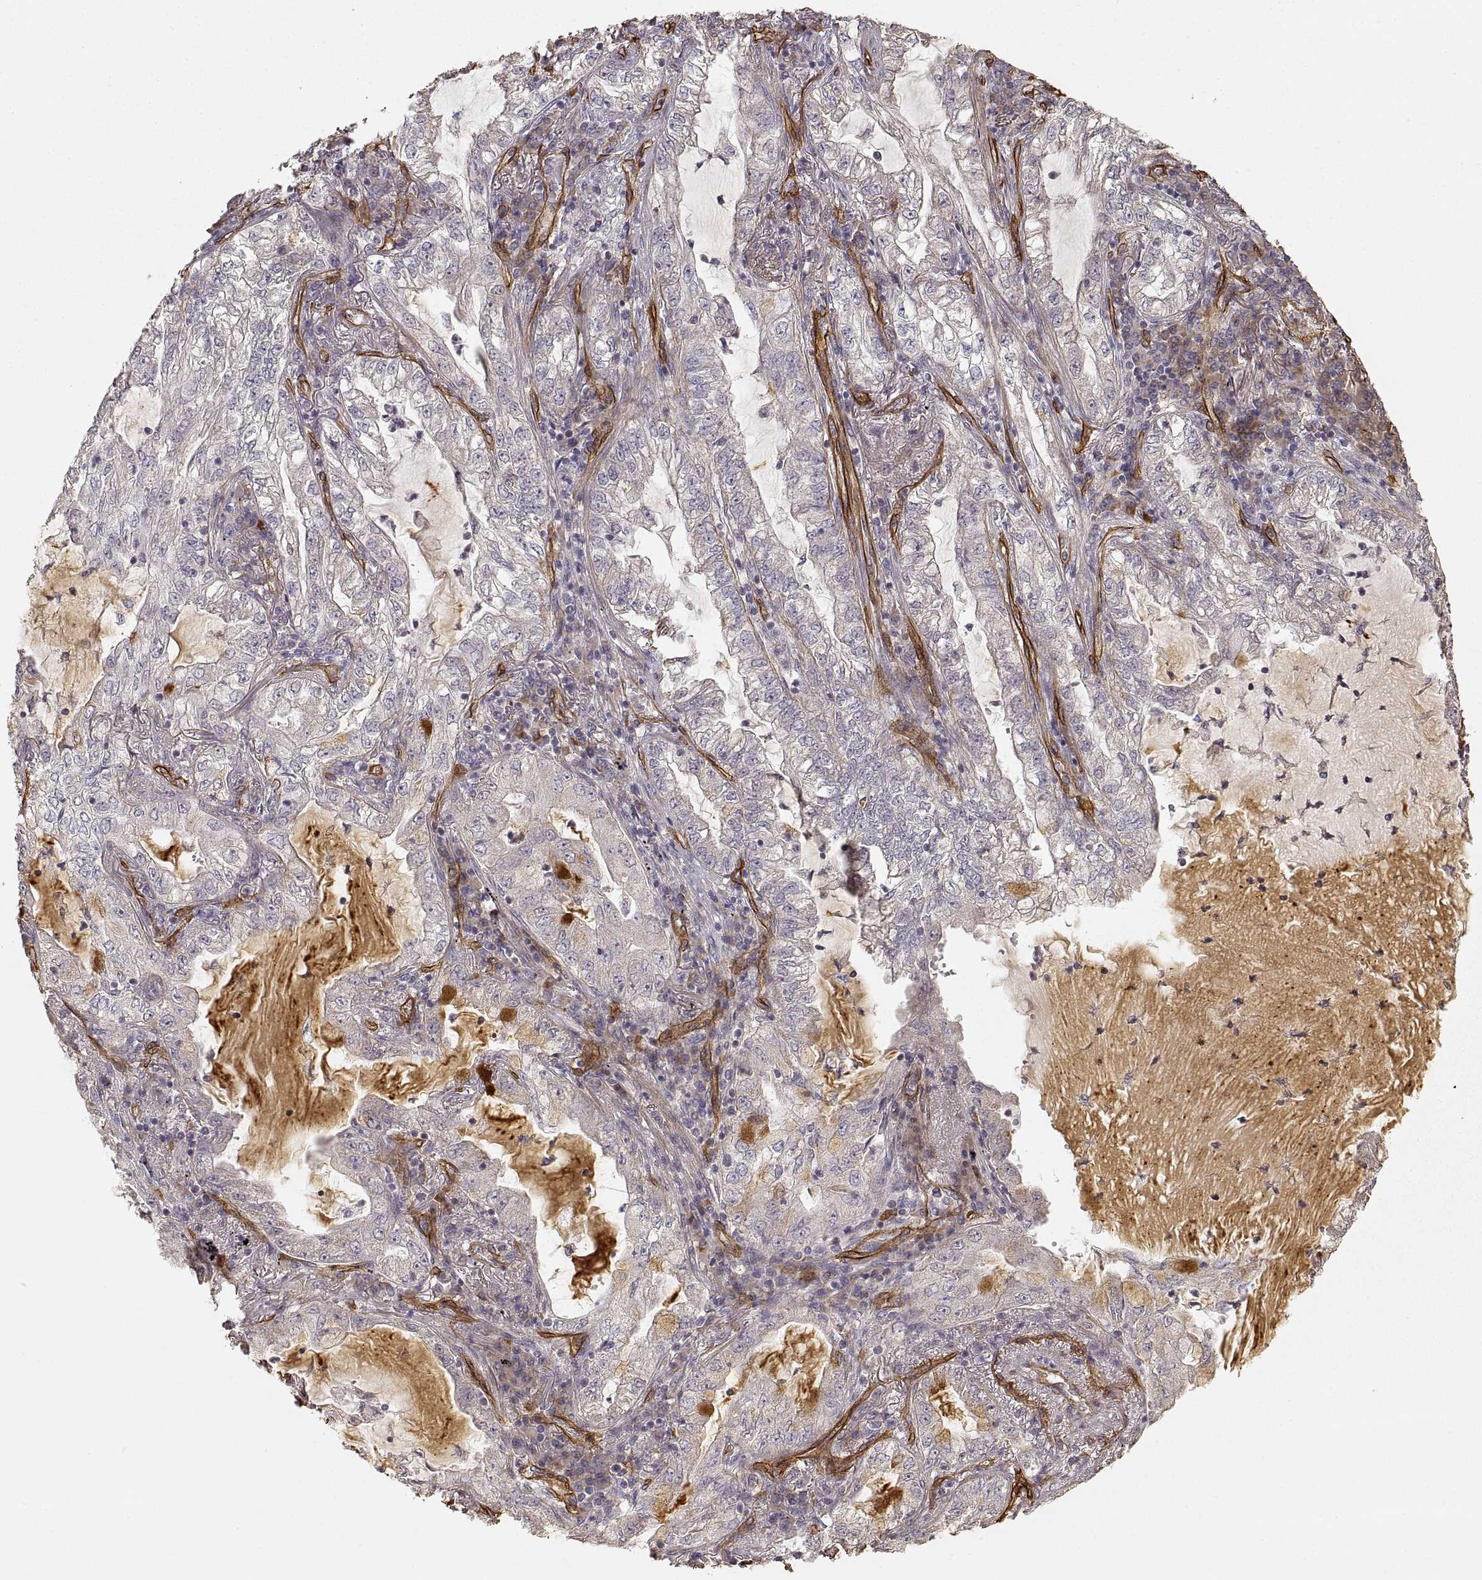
{"staining": {"intensity": "negative", "quantity": "none", "location": "none"}, "tissue": "lung cancer", "cell_type": "Tumor cells", "image_type": "cancer", "snomed": [{"axis": "morphology", "description": "Adenocarcinoma, NOS"}, {"axis": "topography", "description": "Lung"}], "caption": "DAB (3,3'-diaminobenzidine) immunohistochemical staining of human lung cancer (adenocarcinoma) demonstrates no significant positivity in tumor cells.", "gene": "LAMA4", "patient": {"sex": "female", "age": 73}}